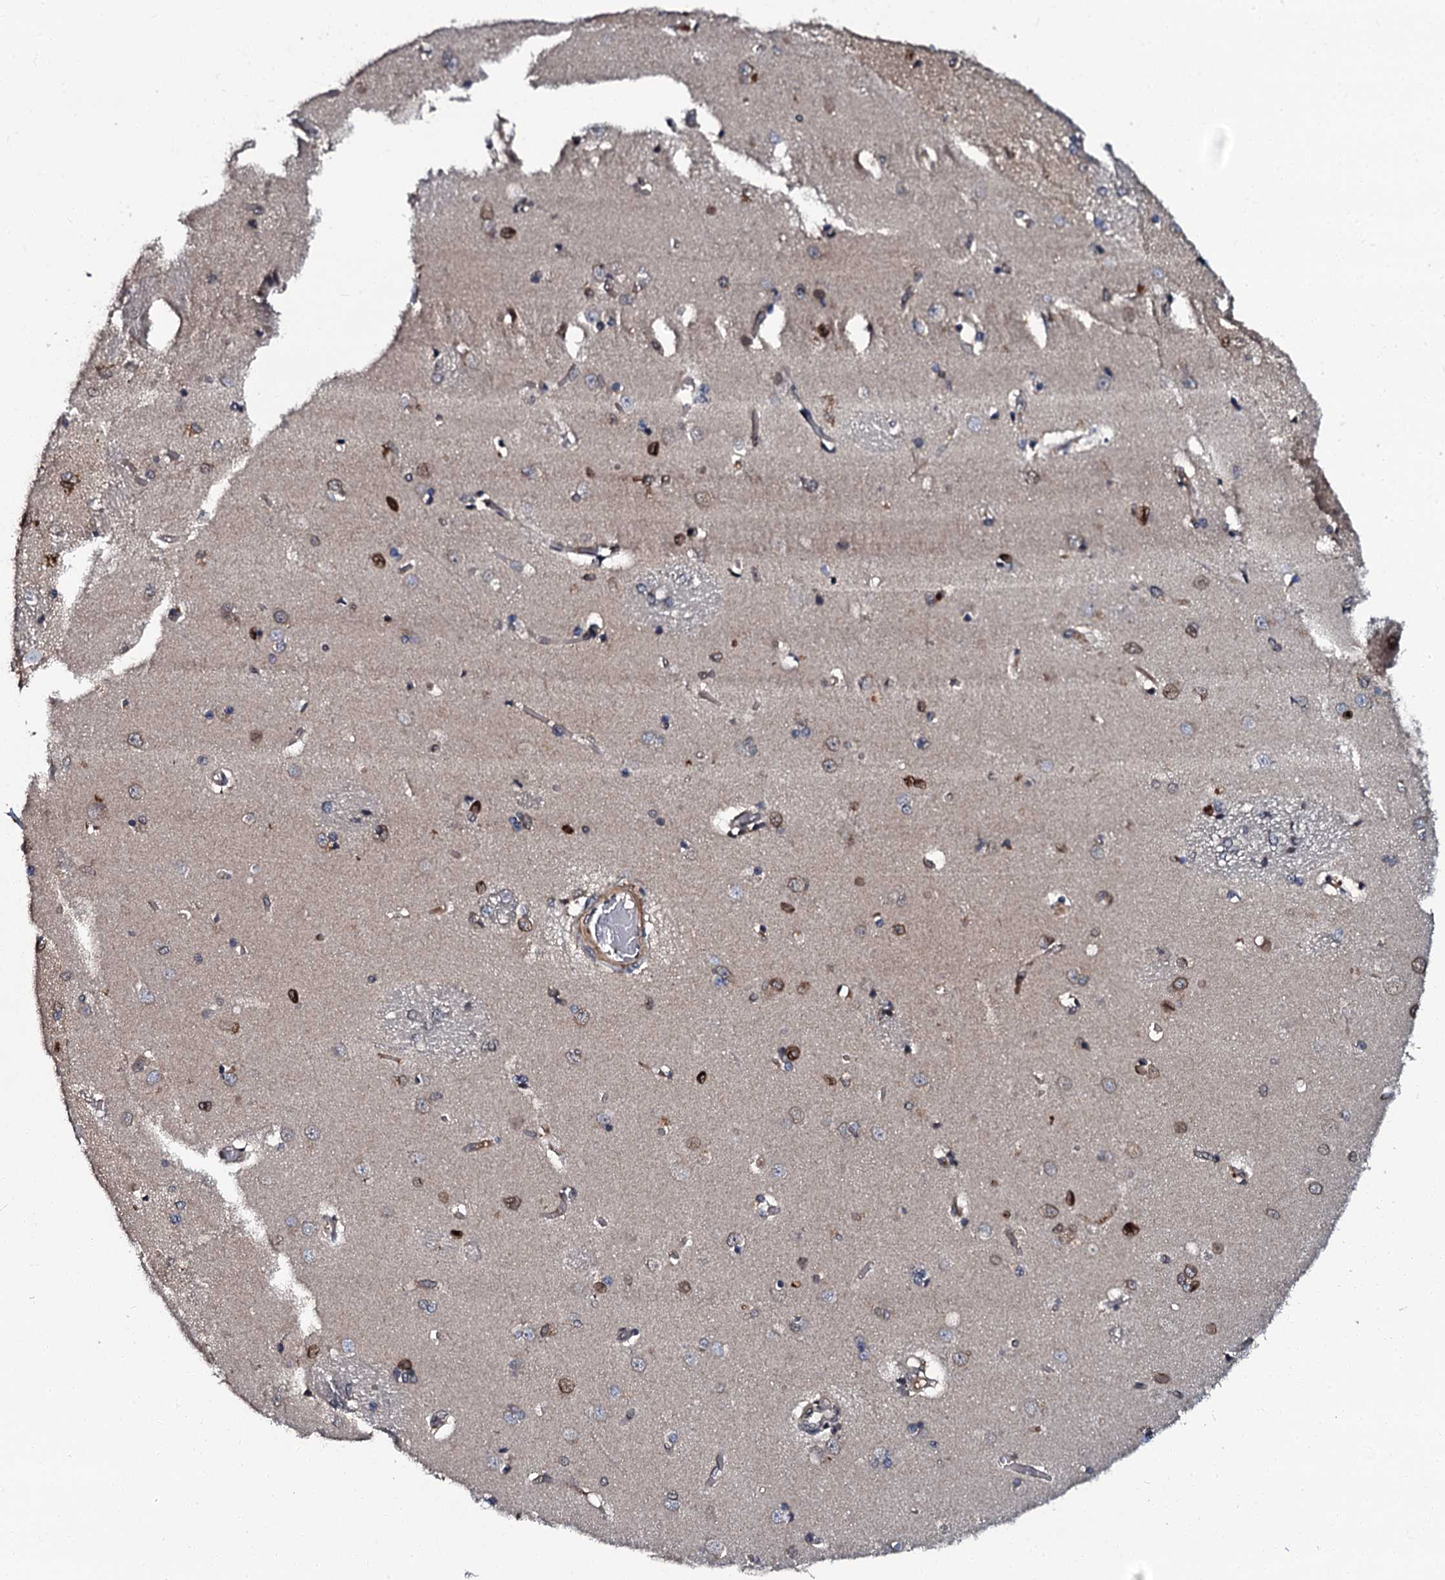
{"staining": {"intensity": "weak", "quantity": "25%-75%", "location": "cytoplasmic/membranous"}, "tissue": "caudate", "cell_type": "Glial cells", "image_type": "normal", "snomed": [{"axis": "morphology", "description": "Normal tissue, NOS"}, {"axis": "topography", "description": "Lateral ventricle wall"}], "caption": "Immunohistochemistry (IHC) micrograph of benign human caudate stained for a protein (brown), which exhibits low levels of weak cytoplasmic/membranous positivity in about 25%-75% of glial cells.", "gene": "N4BP1", "patient": {"sex": "male", "age": 37}}